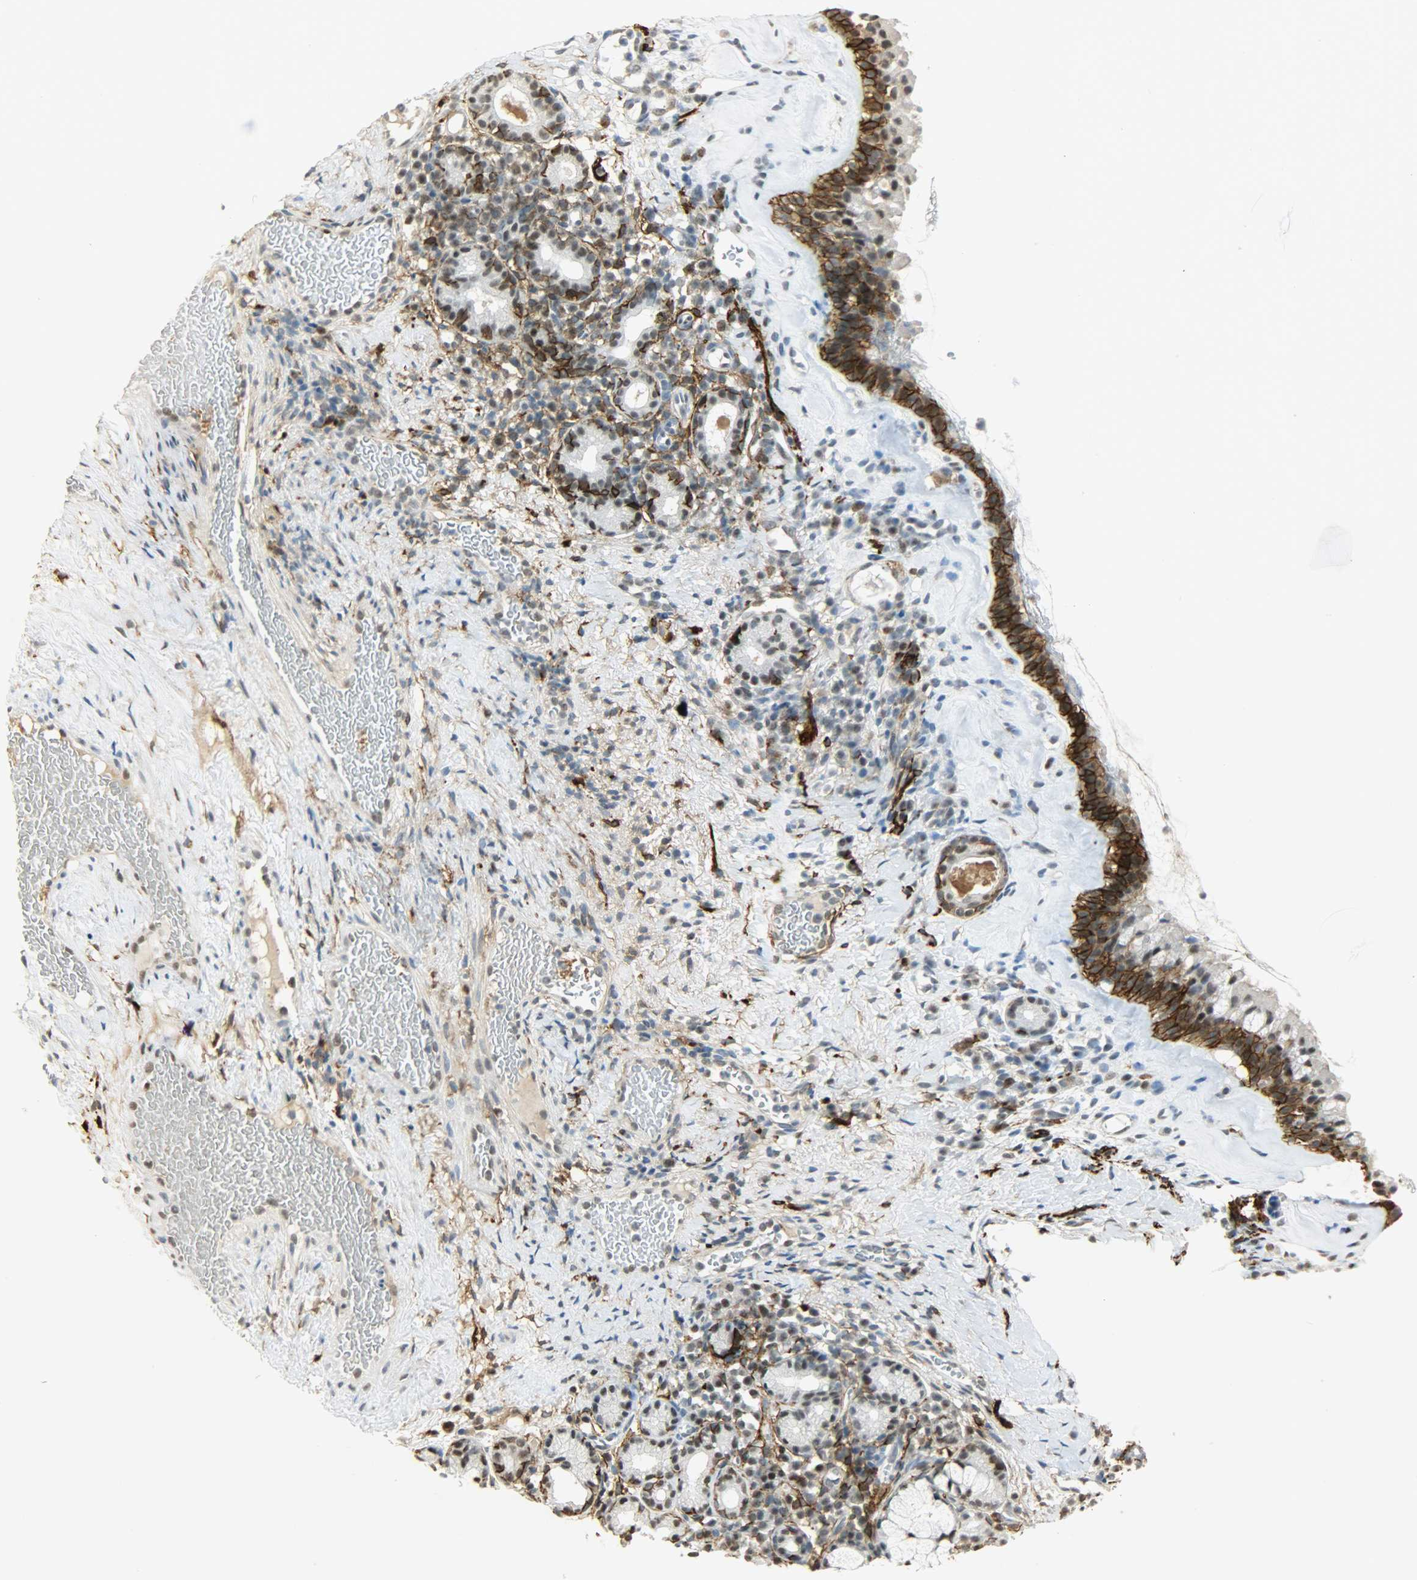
{"staining": {"intensity": "strong", "quantity": ">75%", "location": "cytoplasmic/membranous"}, "tissue": "nasopharynx", "cell_type": "Respiratory epithelial cells", "image_type": "normal", "snomed": [{"axis": "morphology", "description": "Normal tissue, NOS"}, {"axis": "morphology", "description": "Inflammation, NOS"}, {"axis": "topography", "description": "Nasopharynx"}], "caption": "DAB immunohistochemical staining of normal human nasopharynx exhibits strong cytoplasmic/membranous protein positivity in about >75% of respiratory epithelial cells. The staining is performed using DAB (3,3'-diaminobenzidine) brown chromogen to label protein expression. The nuclei are counter-stained blue using hematoxylin.", "gene": "NGFR", "patient": {"sex": "female", "age": 55}}